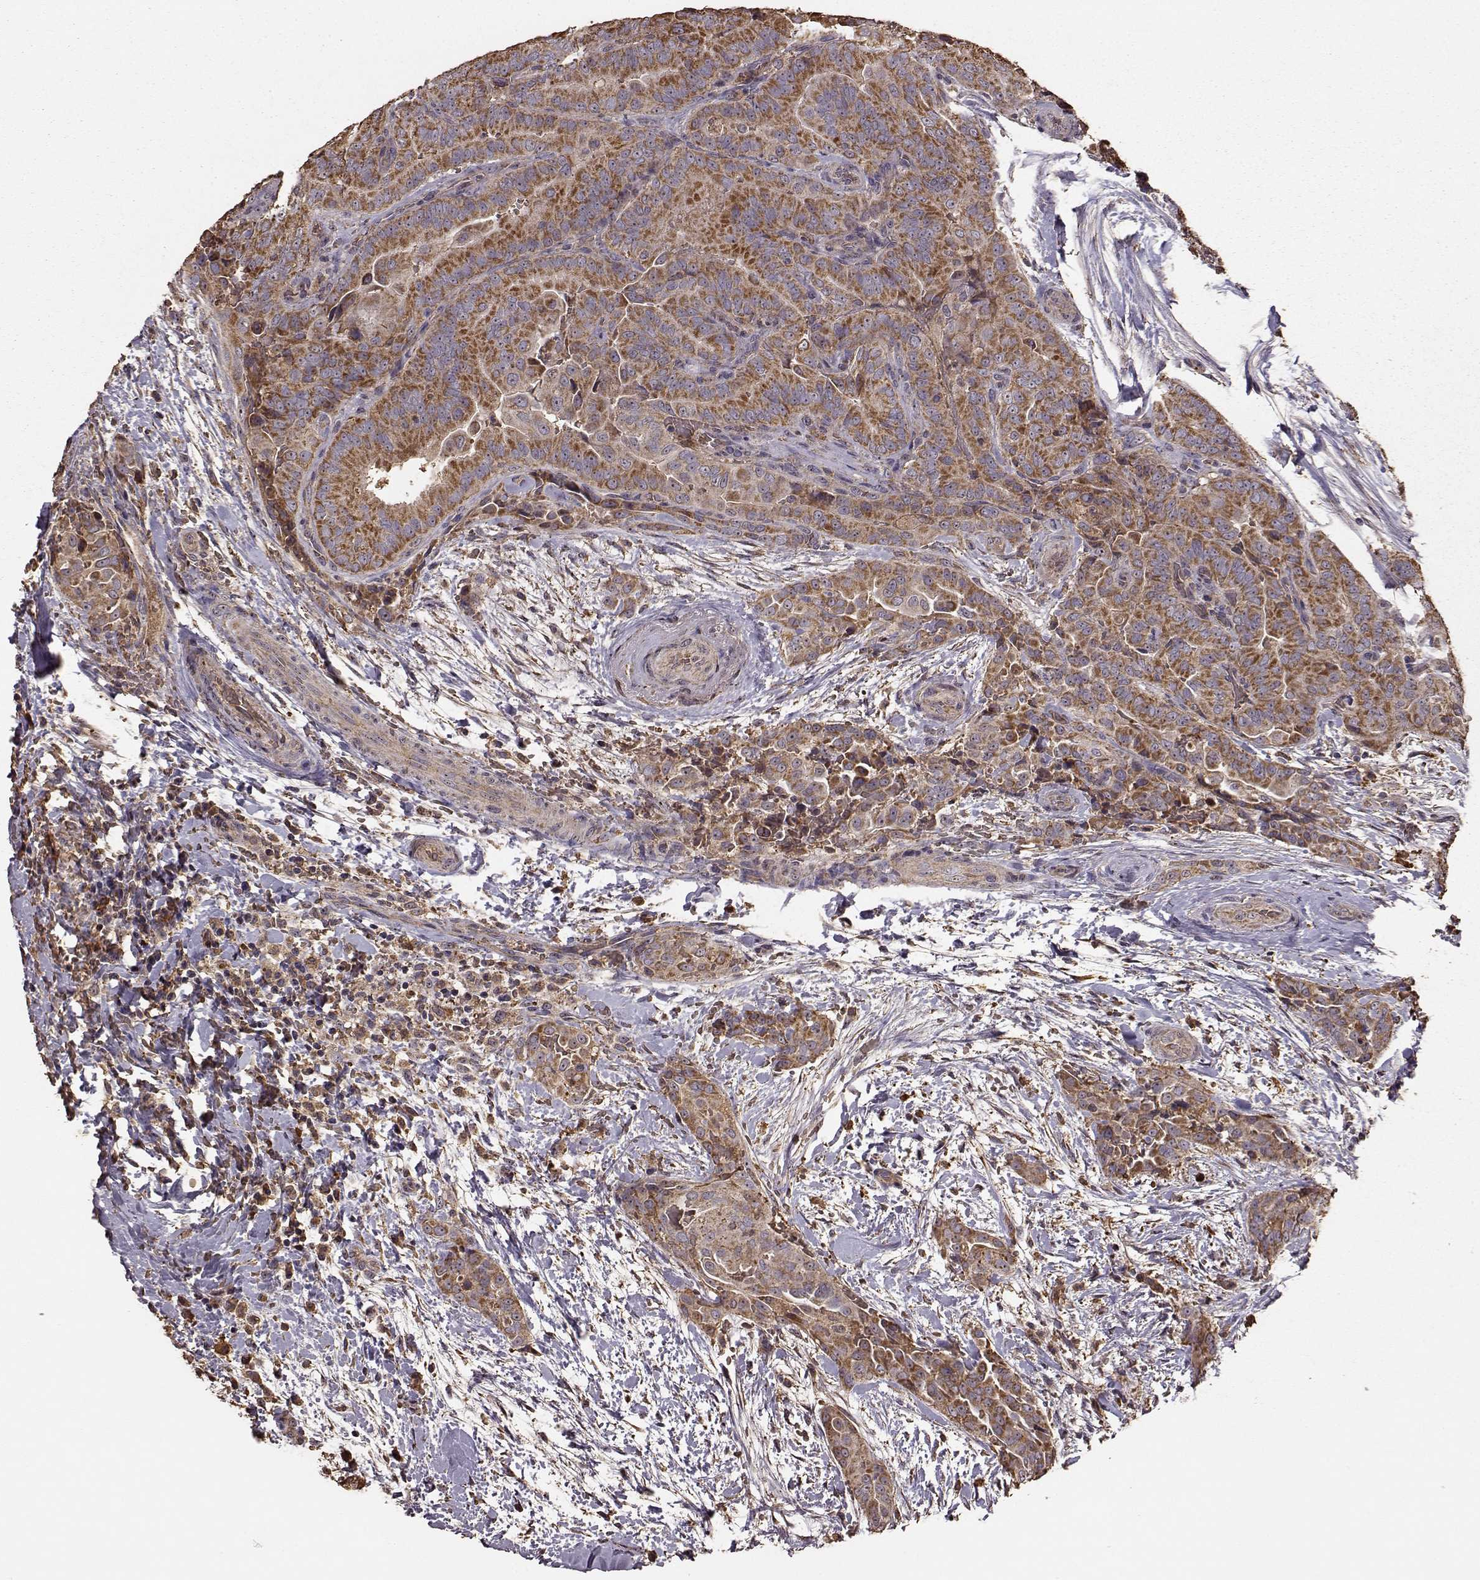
{"staining": {"intensity": "strong", "quantity": ">75%", "location": "cytoplasmic/membranous"}, "tissue": "thyroid cancer", "cell_type": "Tumor cells", "image_type": "cancer", "snomed": [{"axis": "morphology", "description": "Papillary adenocarcinoma, NOS"}, {"axis": "topography", "description": "Thyroid gland"}], "caption": "A histopathology image showing strong cytoplasmic/membranous positivity in approximately >75% of tumor cells in papillary adenocarcinoma (thyroid), as visualized by brown immunohistochemical staining.", "gene": "PTGES2", "patient": {"sex": "male", "age": 61}}